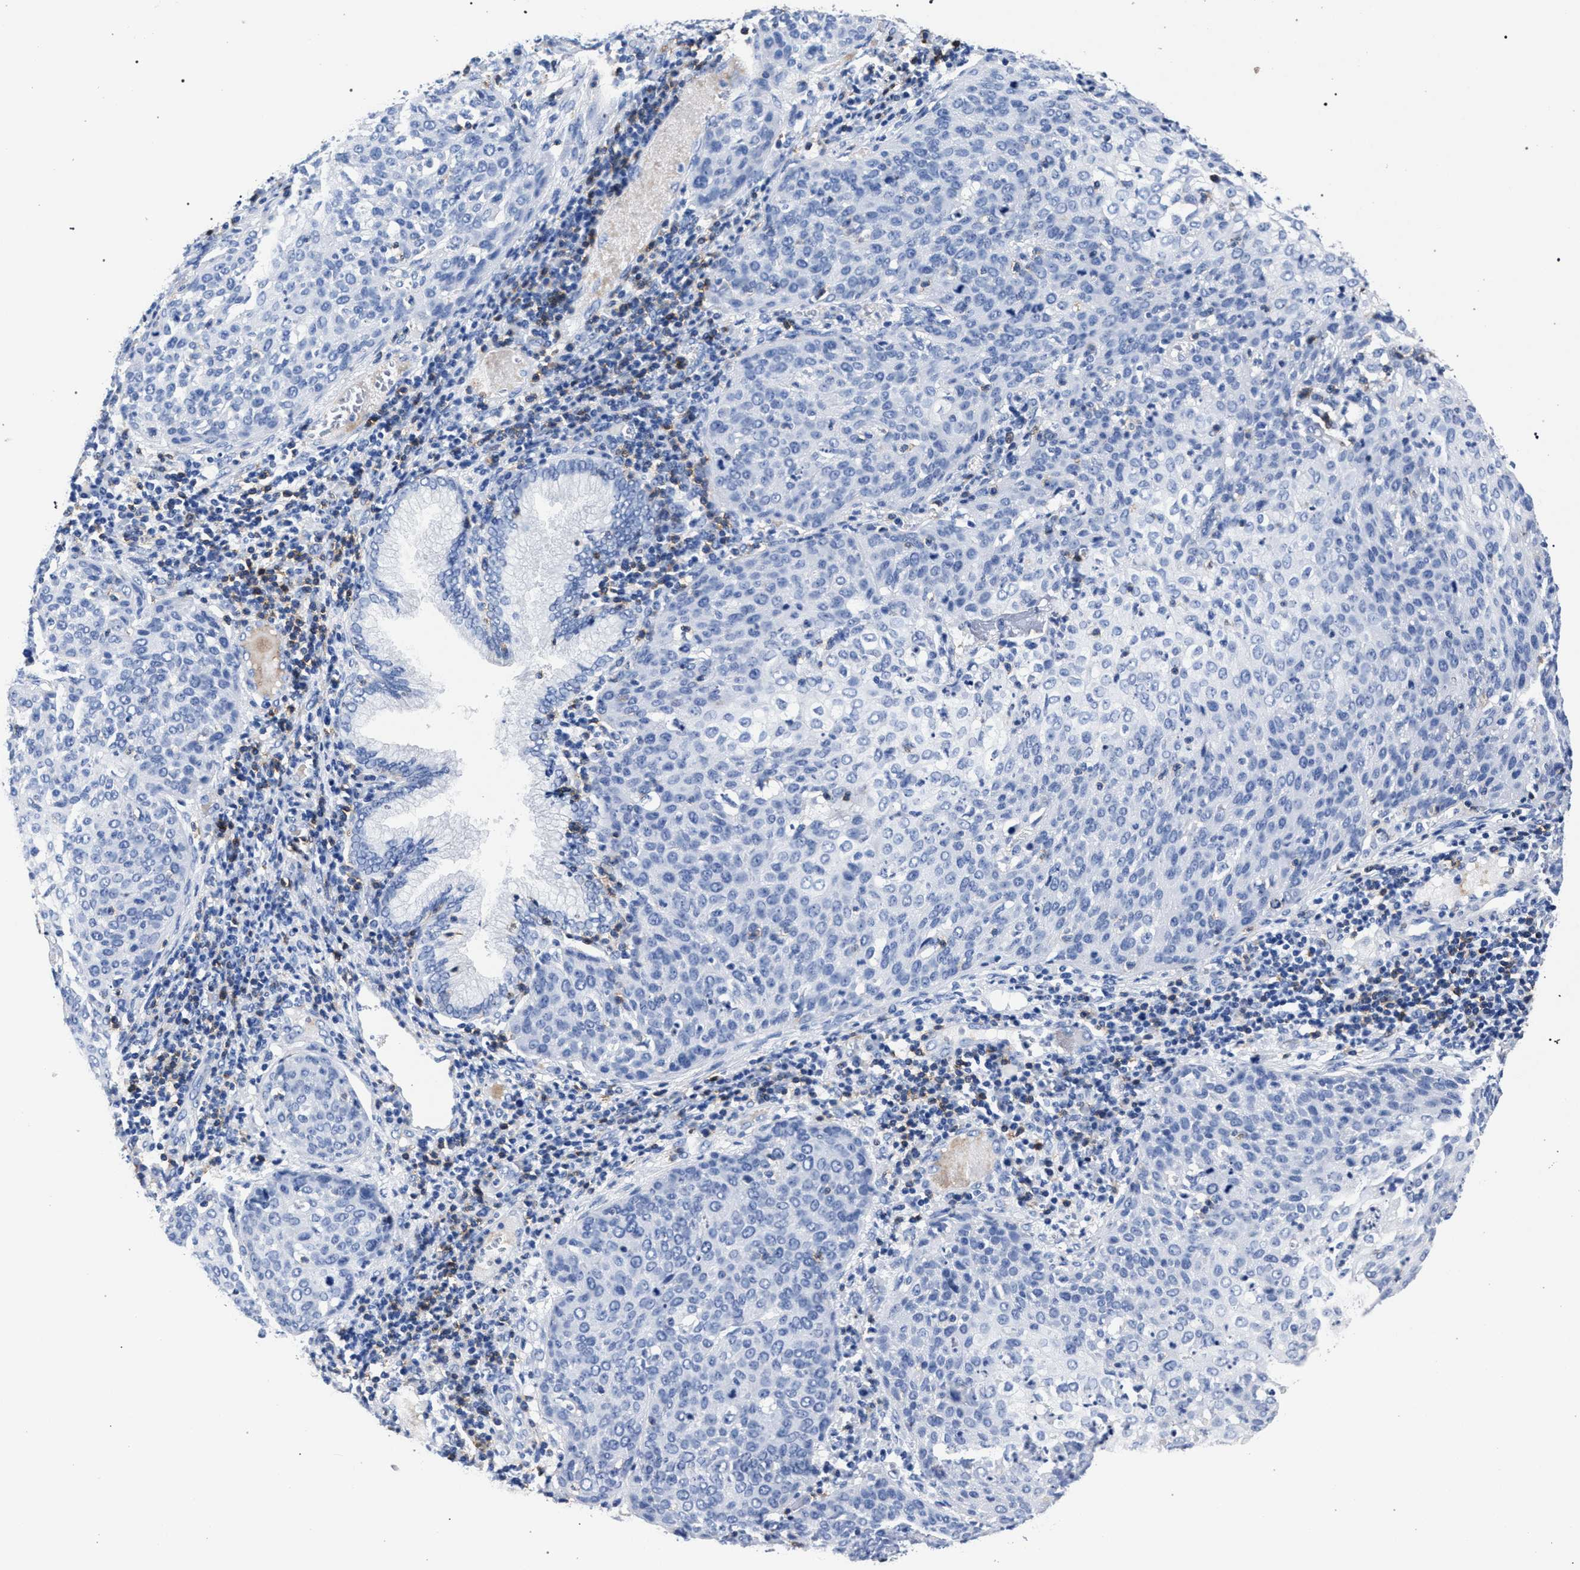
{"staining": {"intensity": "negative", "quantity": "none", "location": "none"}, "tissue": "cervical cancer", "cell_type": "Tumor cells", "image_type": "cancer", "snomed": [{"axis": "morphology", "description": "Squamous cell carcinoma, NOS"}, {"axis": "topography", "description": "Cervix"}], "caption": "The immunohistochemistry (IHC) photomicrograph has no significant staining in tumor cells of cervical squamous cell carcinoma tissue.", "gene": "KLRK1", "patient": {"sex": "female", "age": 38}}